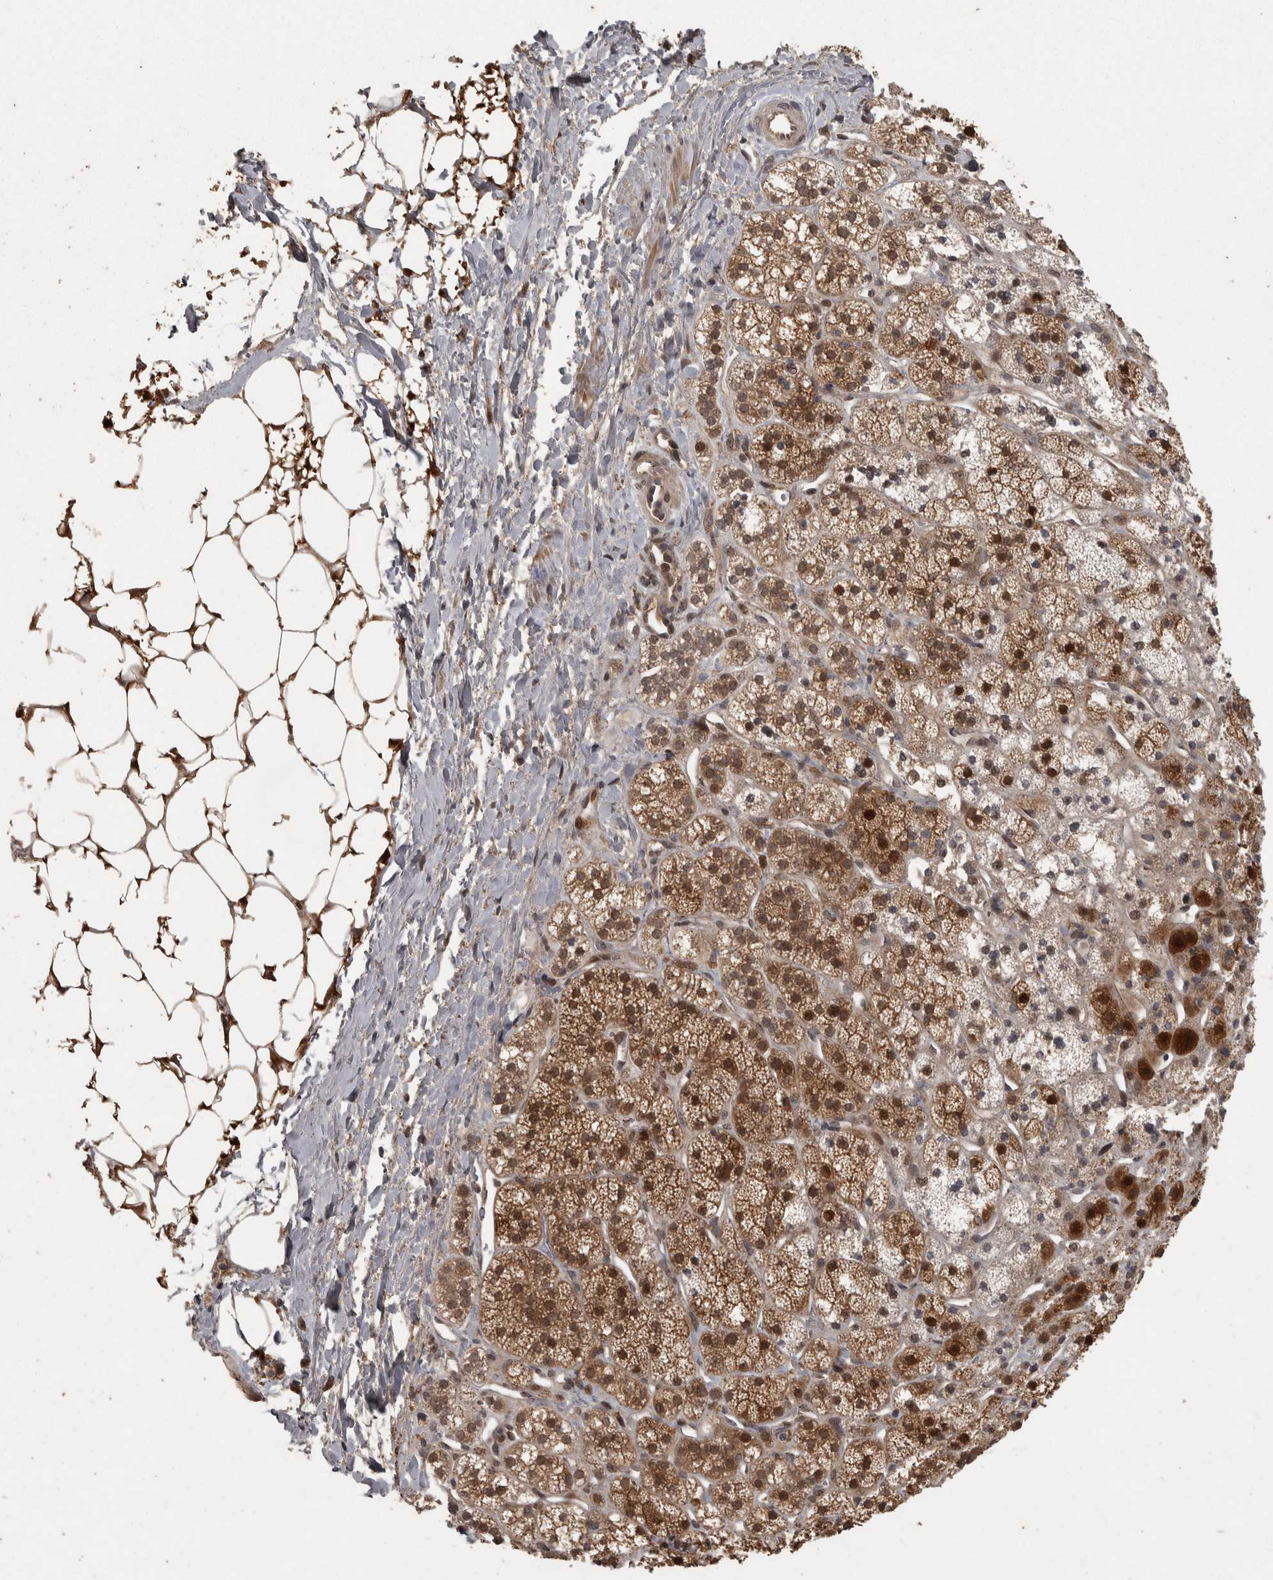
{"staining": {"intensity": "strong", "quantity": ">75%", "location": "cytoplasmic/membranous,nuclear"}, "tissue": "adrenal gland", "cell_type": "Glandular cells", "image_type": "normal", "snomed": [{"axis": "morphology", "description": "Normal tissue, NOS"}, {"axis": "topography", "description": "Adrenal gland"}], "caption": "Human adrenal gland stained with a brown dye displays strong cytoplasmic/membranous,nuclear positive staining in approximately >75% of glandular cells.", "gene": "ACO1", "patient": {"sex": "male", "age": 56}}